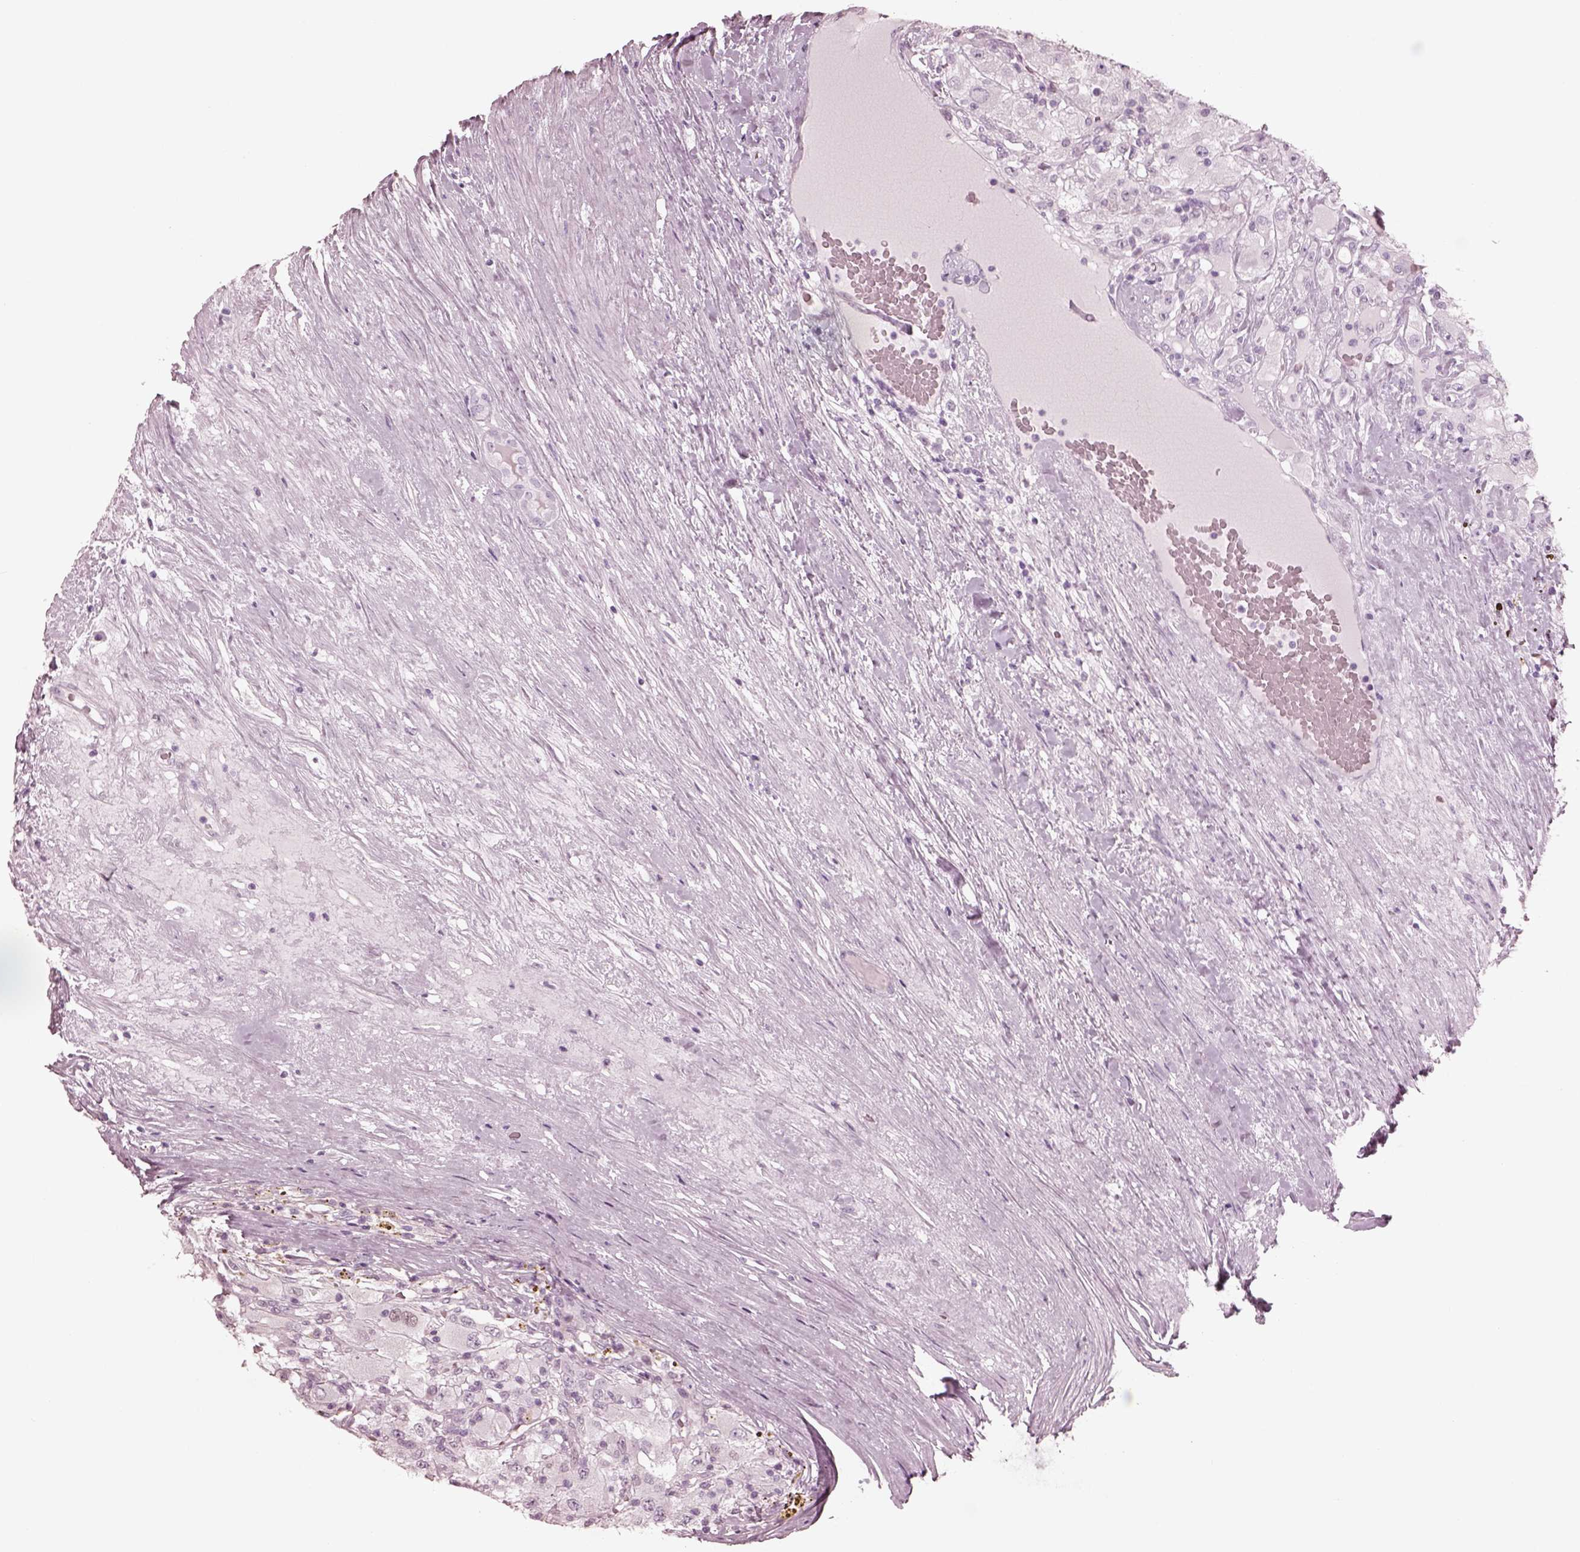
{"staining": {"intensity": "negative", "quantity": "none", "location": "none"}, "tissue": "renal cancer", "cell_type": "Tumor cells", "image_type": "cancer", "snomed": [{"axis": "morphology", "description": "Adenocarcinoma, NOS"}, {"axis": "topography", "description": "Kidney"}], "caption": "DAB (3,3'-diaminobenzidine) immunohistochemical staining of renal cancer (adenocarcinoma) reveals no significant positivity in tumor cells.", "gene": "KRTAP24-1", "patient": {"sex": "female", "age": 67}}